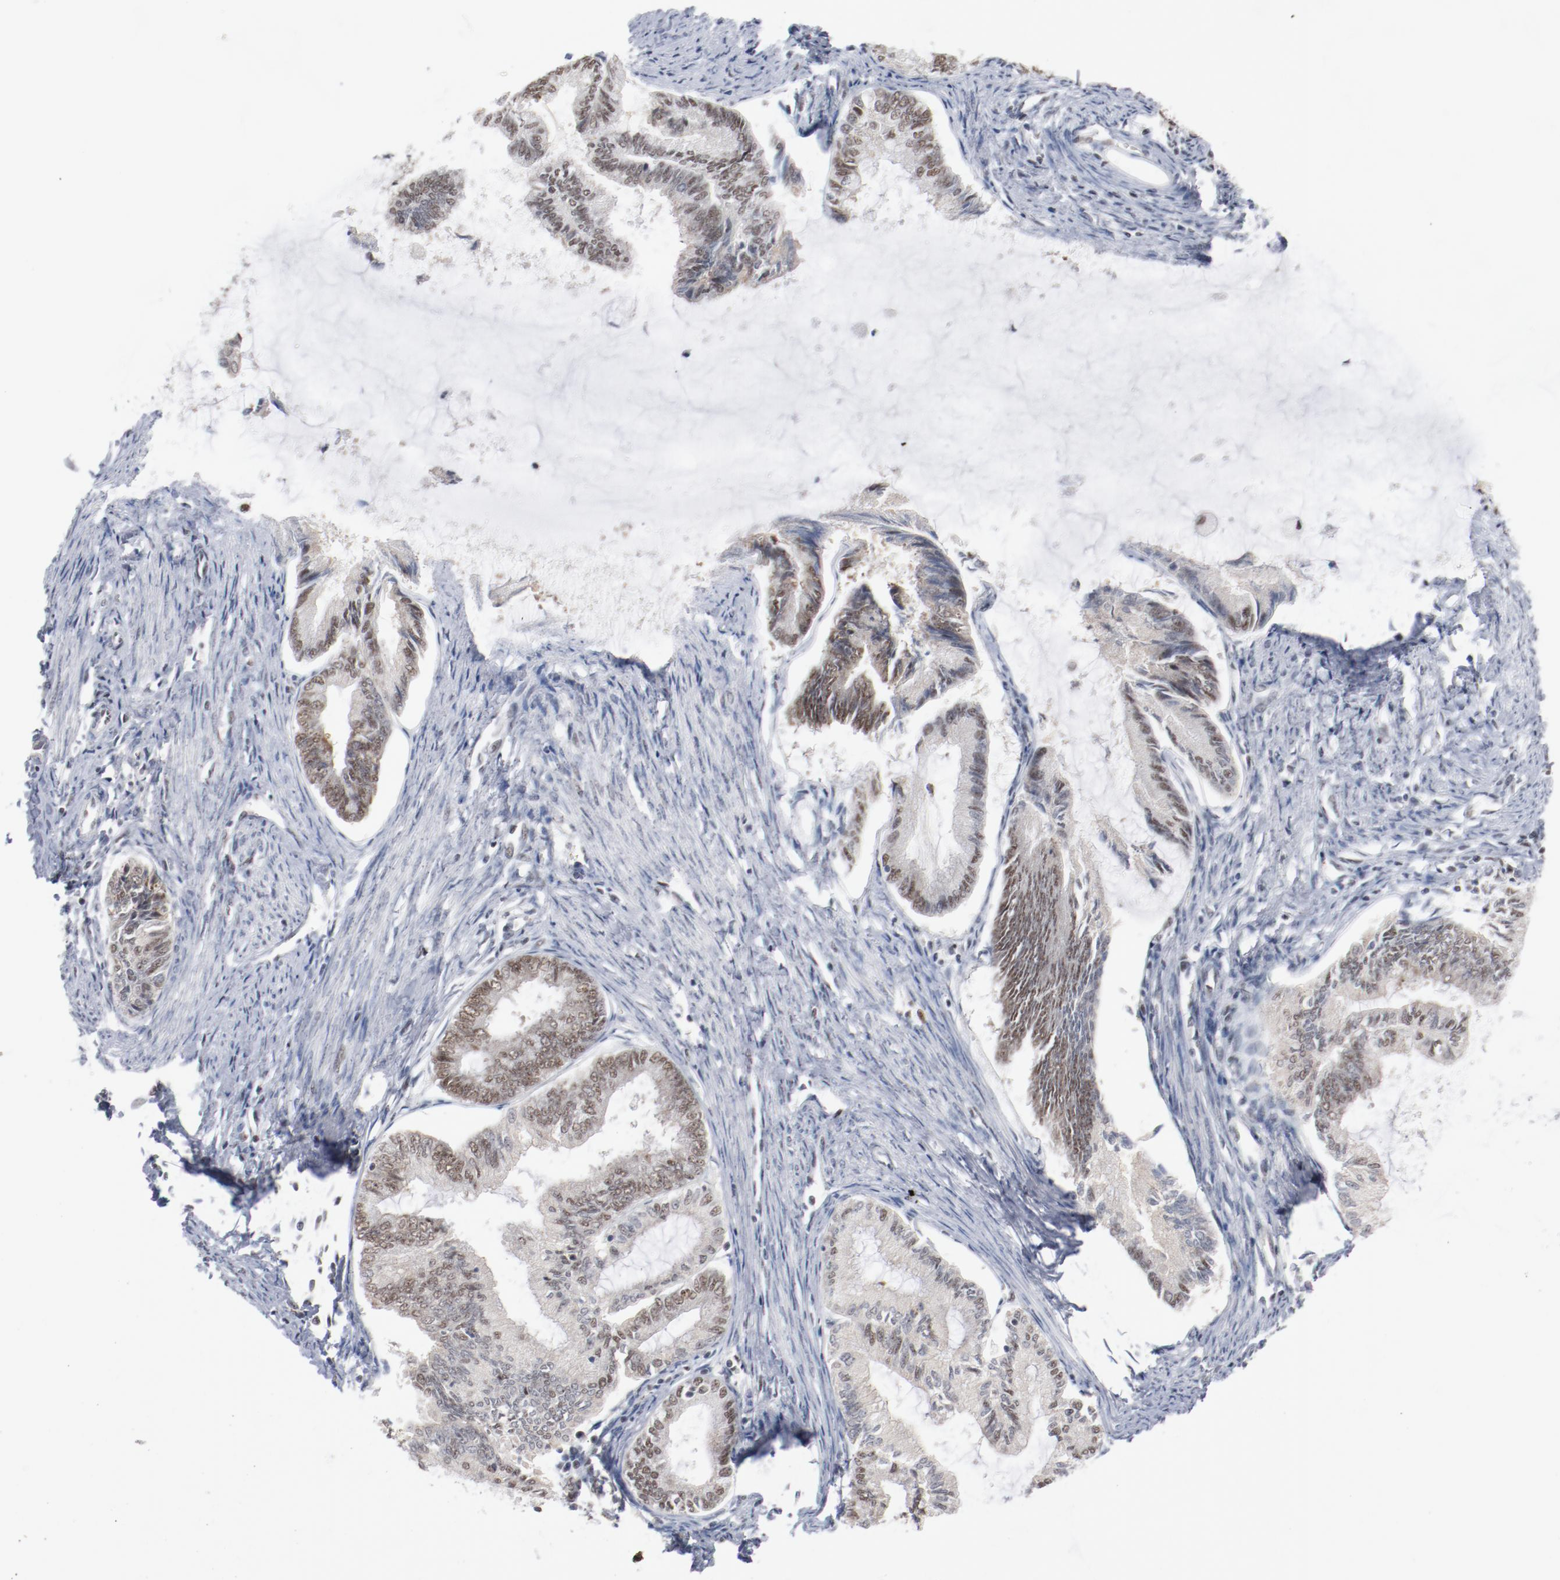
{"staining": {"intensity": "moderate", "quantity": "25%-75%", "location": "cytoplasmic/membranous,nuclear"}, "tissue": "endometrial cancer", "cell_type": "Tumor cells", "image_type": "cancer", "snomed": [{"axis": "morphology", "description": "Adenocarcinoma, NOS"}, {"axis": "topography", "description": "Endometrium"}], "caption": "Moderate cytoplasmic/membranous and nuclear protein expression is seen in about 25%-75% of tumor cells in endometrial adenocarcinoma. (Stains: DAB in brown, nuclei in blue, Microscopy: brightfield microscopy at high magnification).", "gene": "BUB3", "patient": {"sex": "female", "age": 86}}